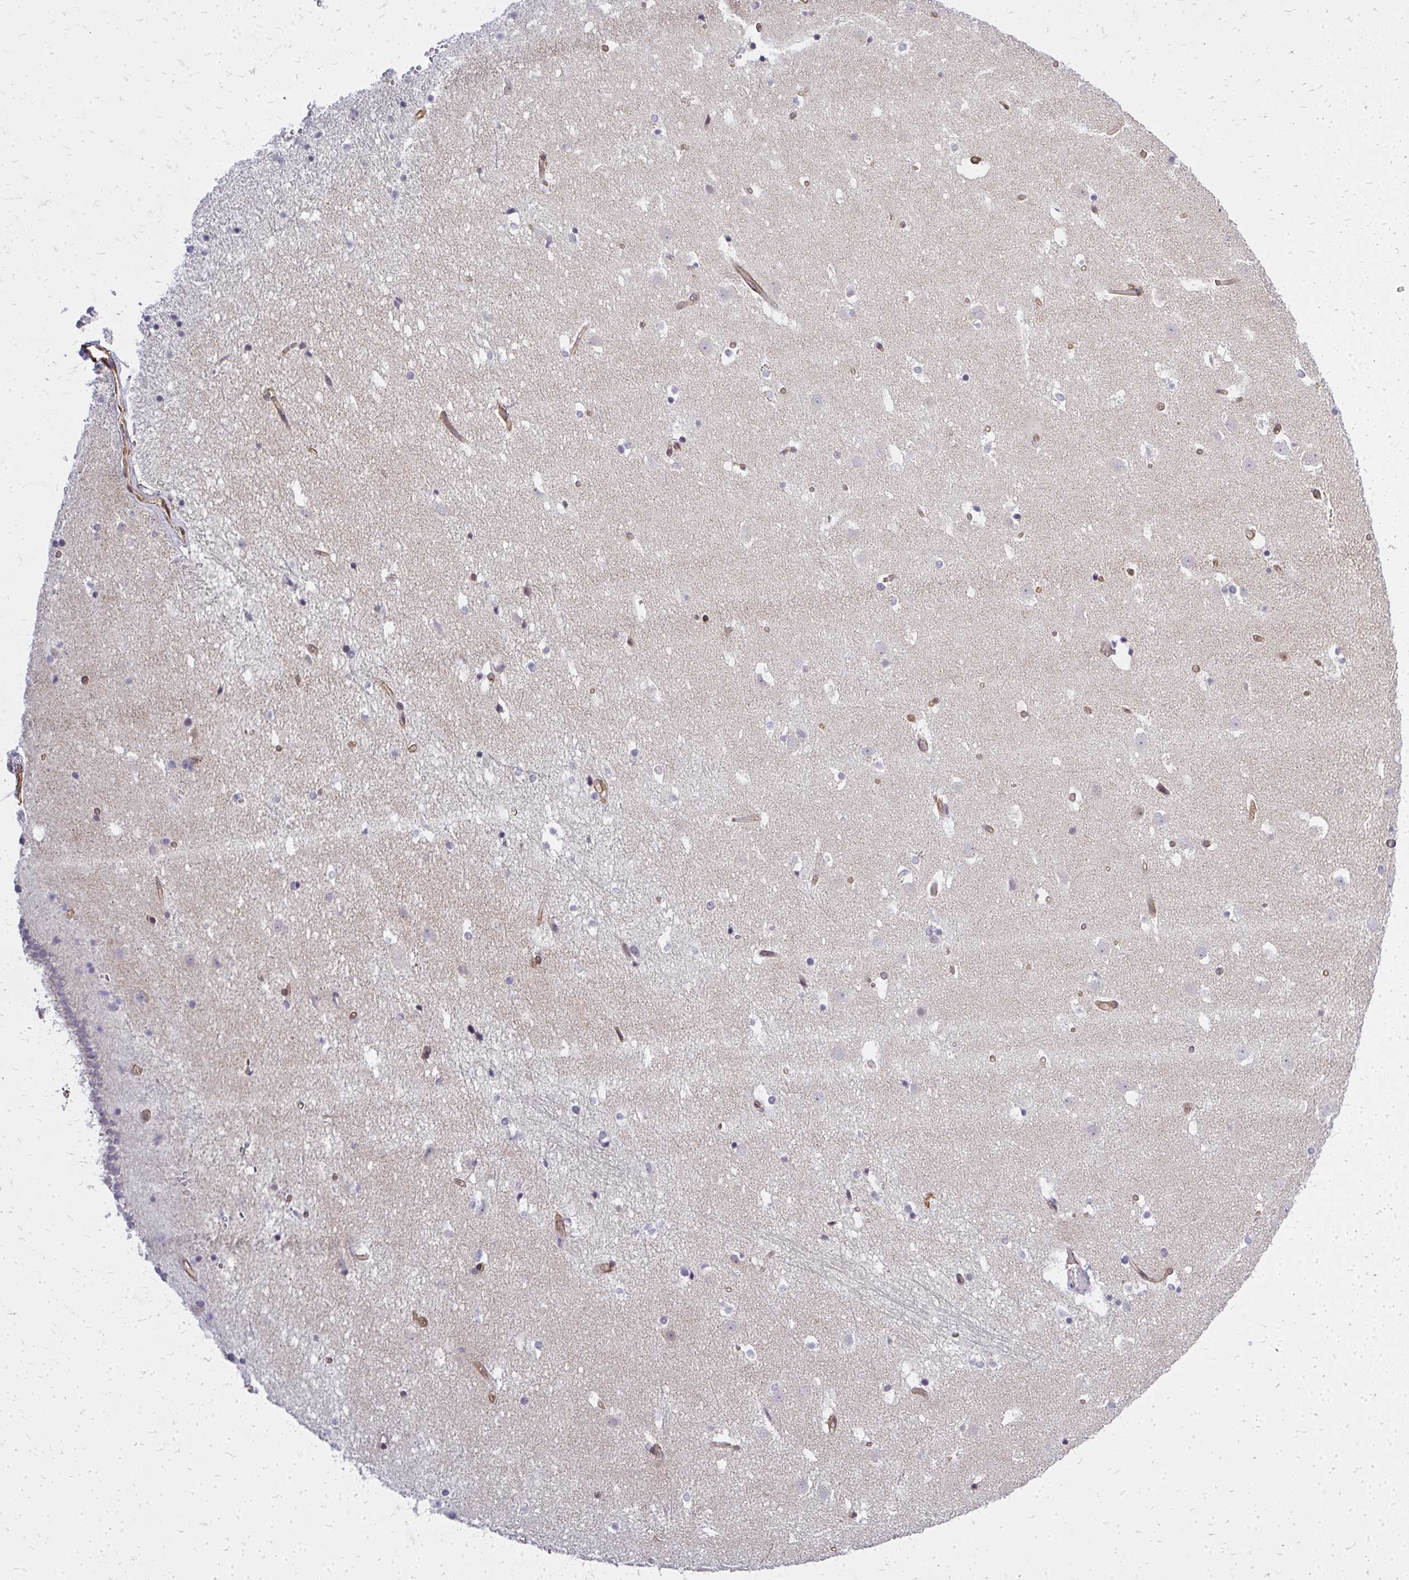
{"staining": {"intensity": "negative", "quantity": "none", "location": "none"}, "tissue": "caudate", "cell_type": "Glial cells", "image_type": "normal", "snomed": [{"axis": "morphology", "description": "Normal tissue, NOS"}, {"axis": "topography", "description": "Lateral ventricle wall"}], "caption": "This is an immunohistochemistry (IHC) image of unremarkable human caudate. There is no positivity in glial cells.", "gene": "ENSG00000258472", "patient": {"sex": "male", "age": 37}}